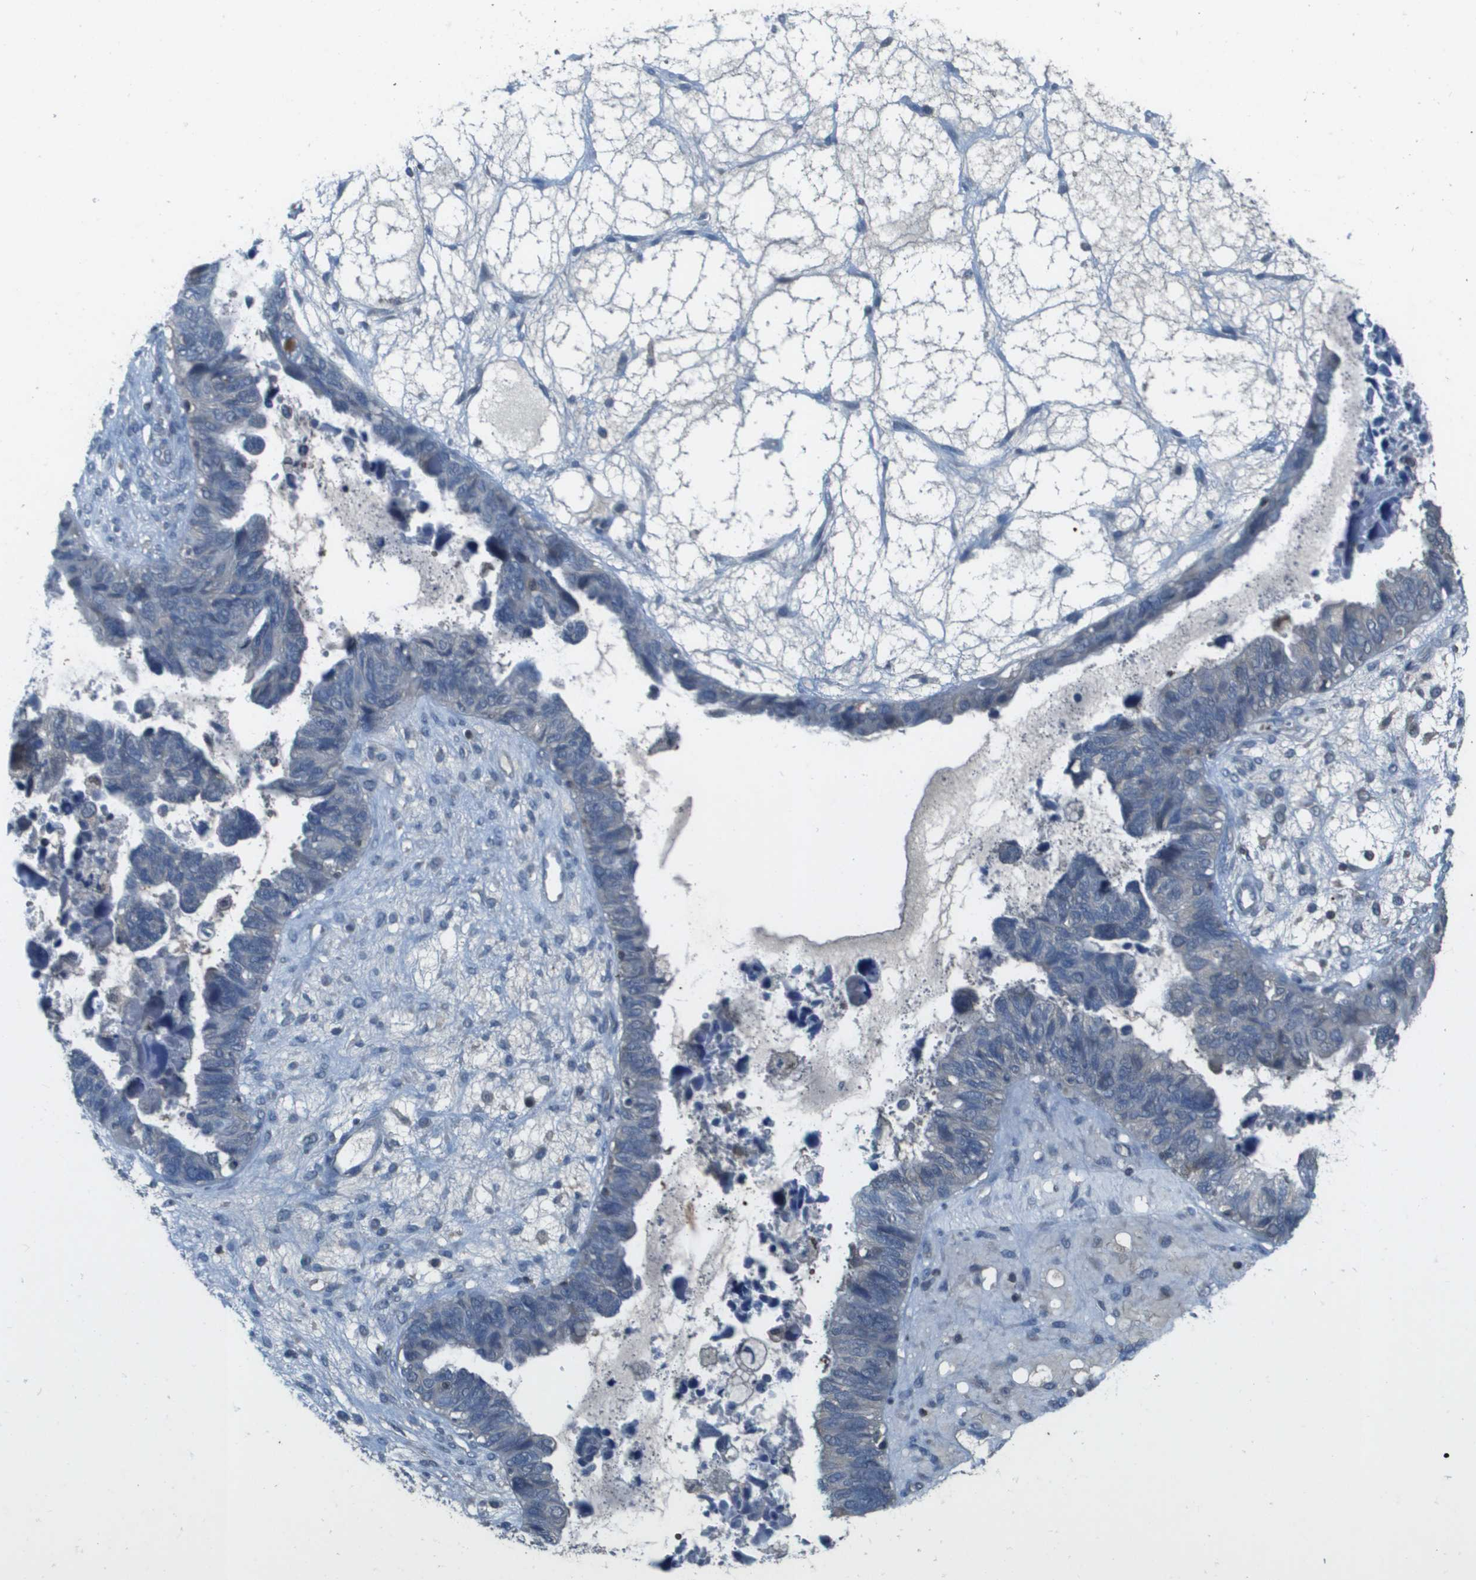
{"staining": {"intensity": "negative", "quantity": "none", "location": "none"}, "tissue": "ovarian cancer", "cell_type": "Tumor cells", "image_type": "cancer", "snomed": [{"axis": "morphology", "description": "Cystadenocarcinoma, serous, NOS"}, {"axis": "topography", "description": "Ovary"}], "caption": "Tumor cells show no significant protein positivity in ovarian cancer (serous cystadenocarcinoma).", "gene": "CAMK4", "patient": {"sex": "female", "age": 79}}